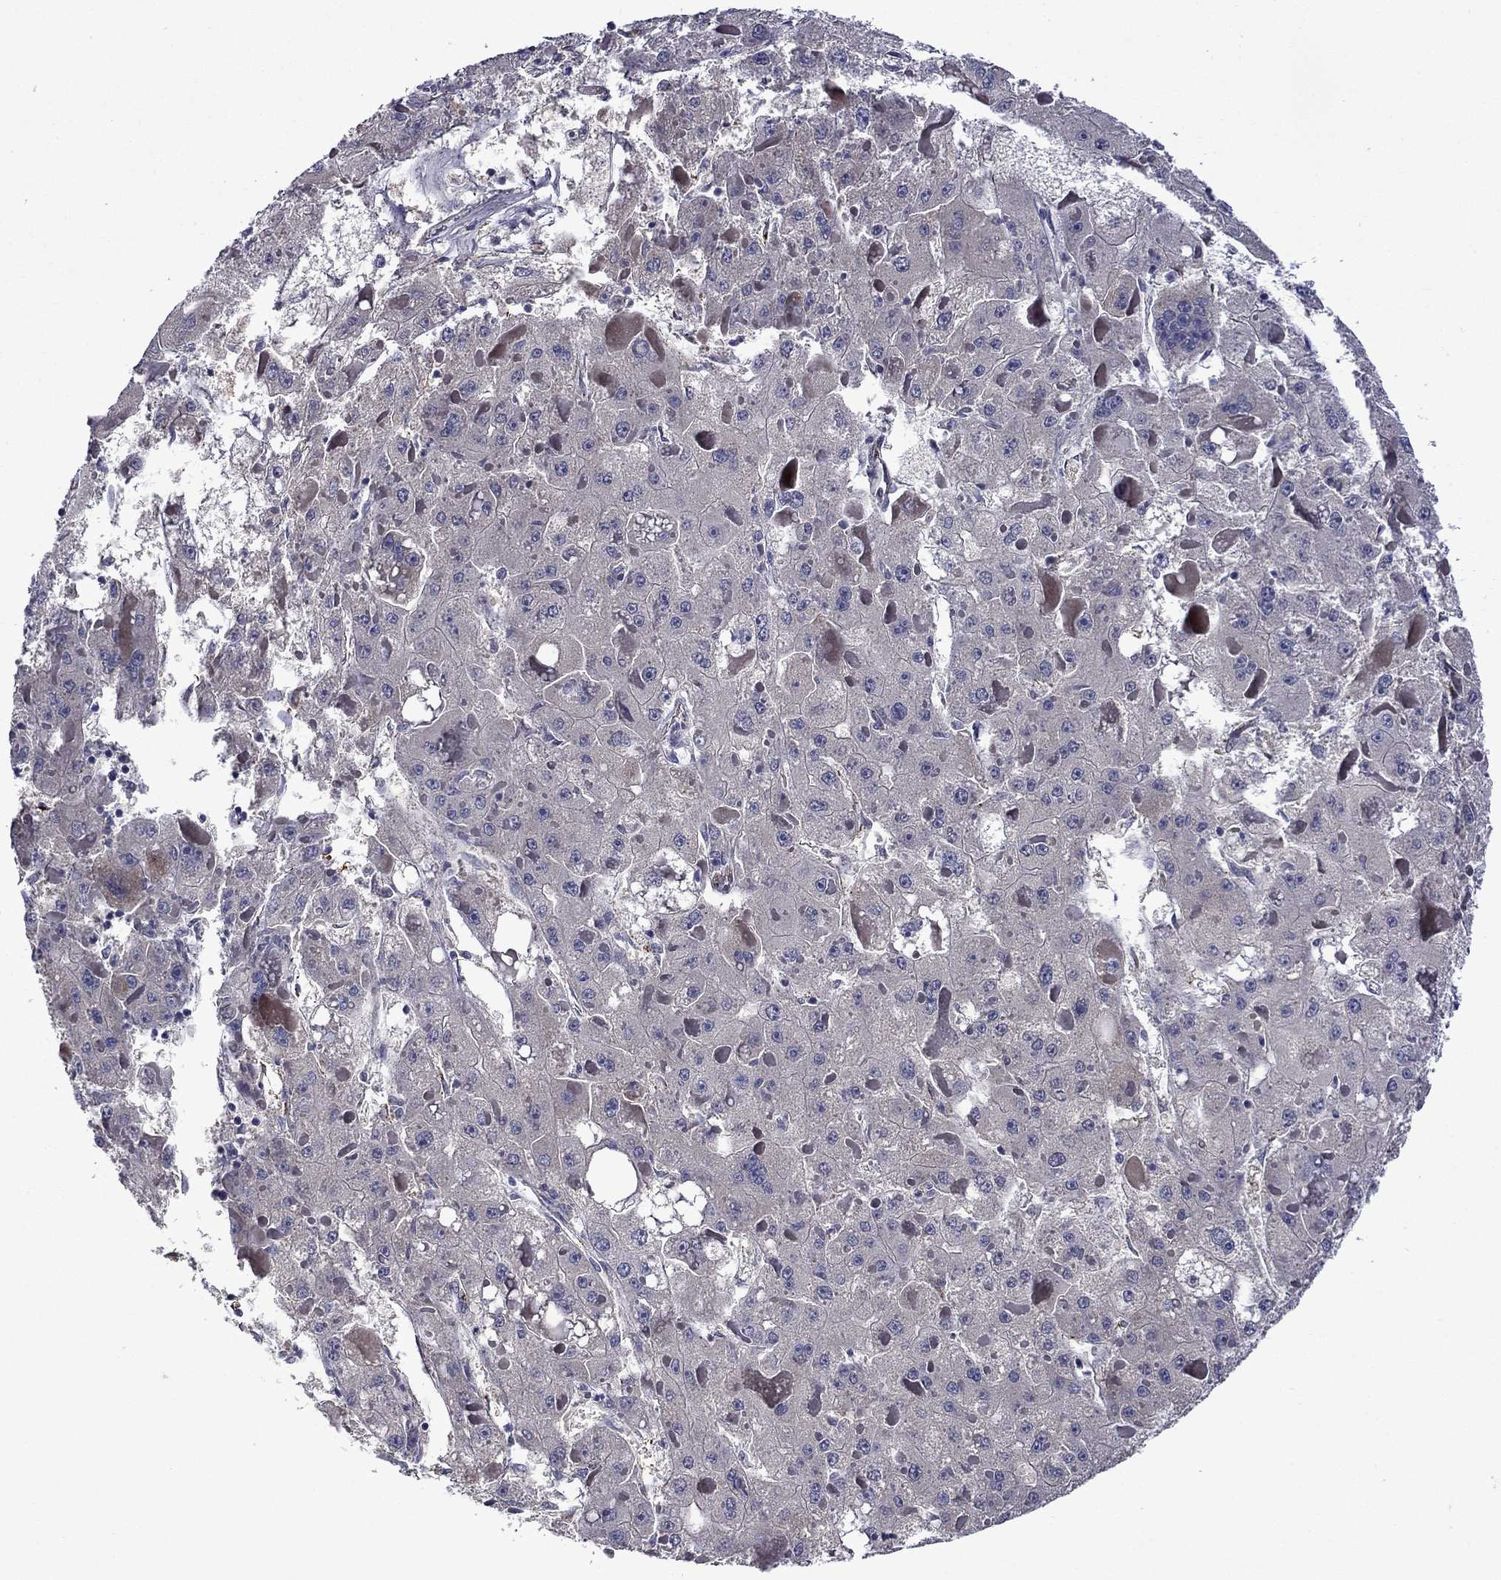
{"staining": {"intensity": "negative", "quantity": "none", "location": "none"}, "tissue": "liver cancer", "cell_type": "Tumor cells", "image_type": "cancer", "snomed": [{"axis": "morphology", "description": "Carcinoma, Hepatocellular, NOS"}, {"axis": "topography", "description": "Liver"}], "caption": "Tumor cells are negative for brown protein staining in liver cancer (hepatocellular carcinoma).", "gene": "SLITRK1", "patient": {"sex": "female", "age": 73}}